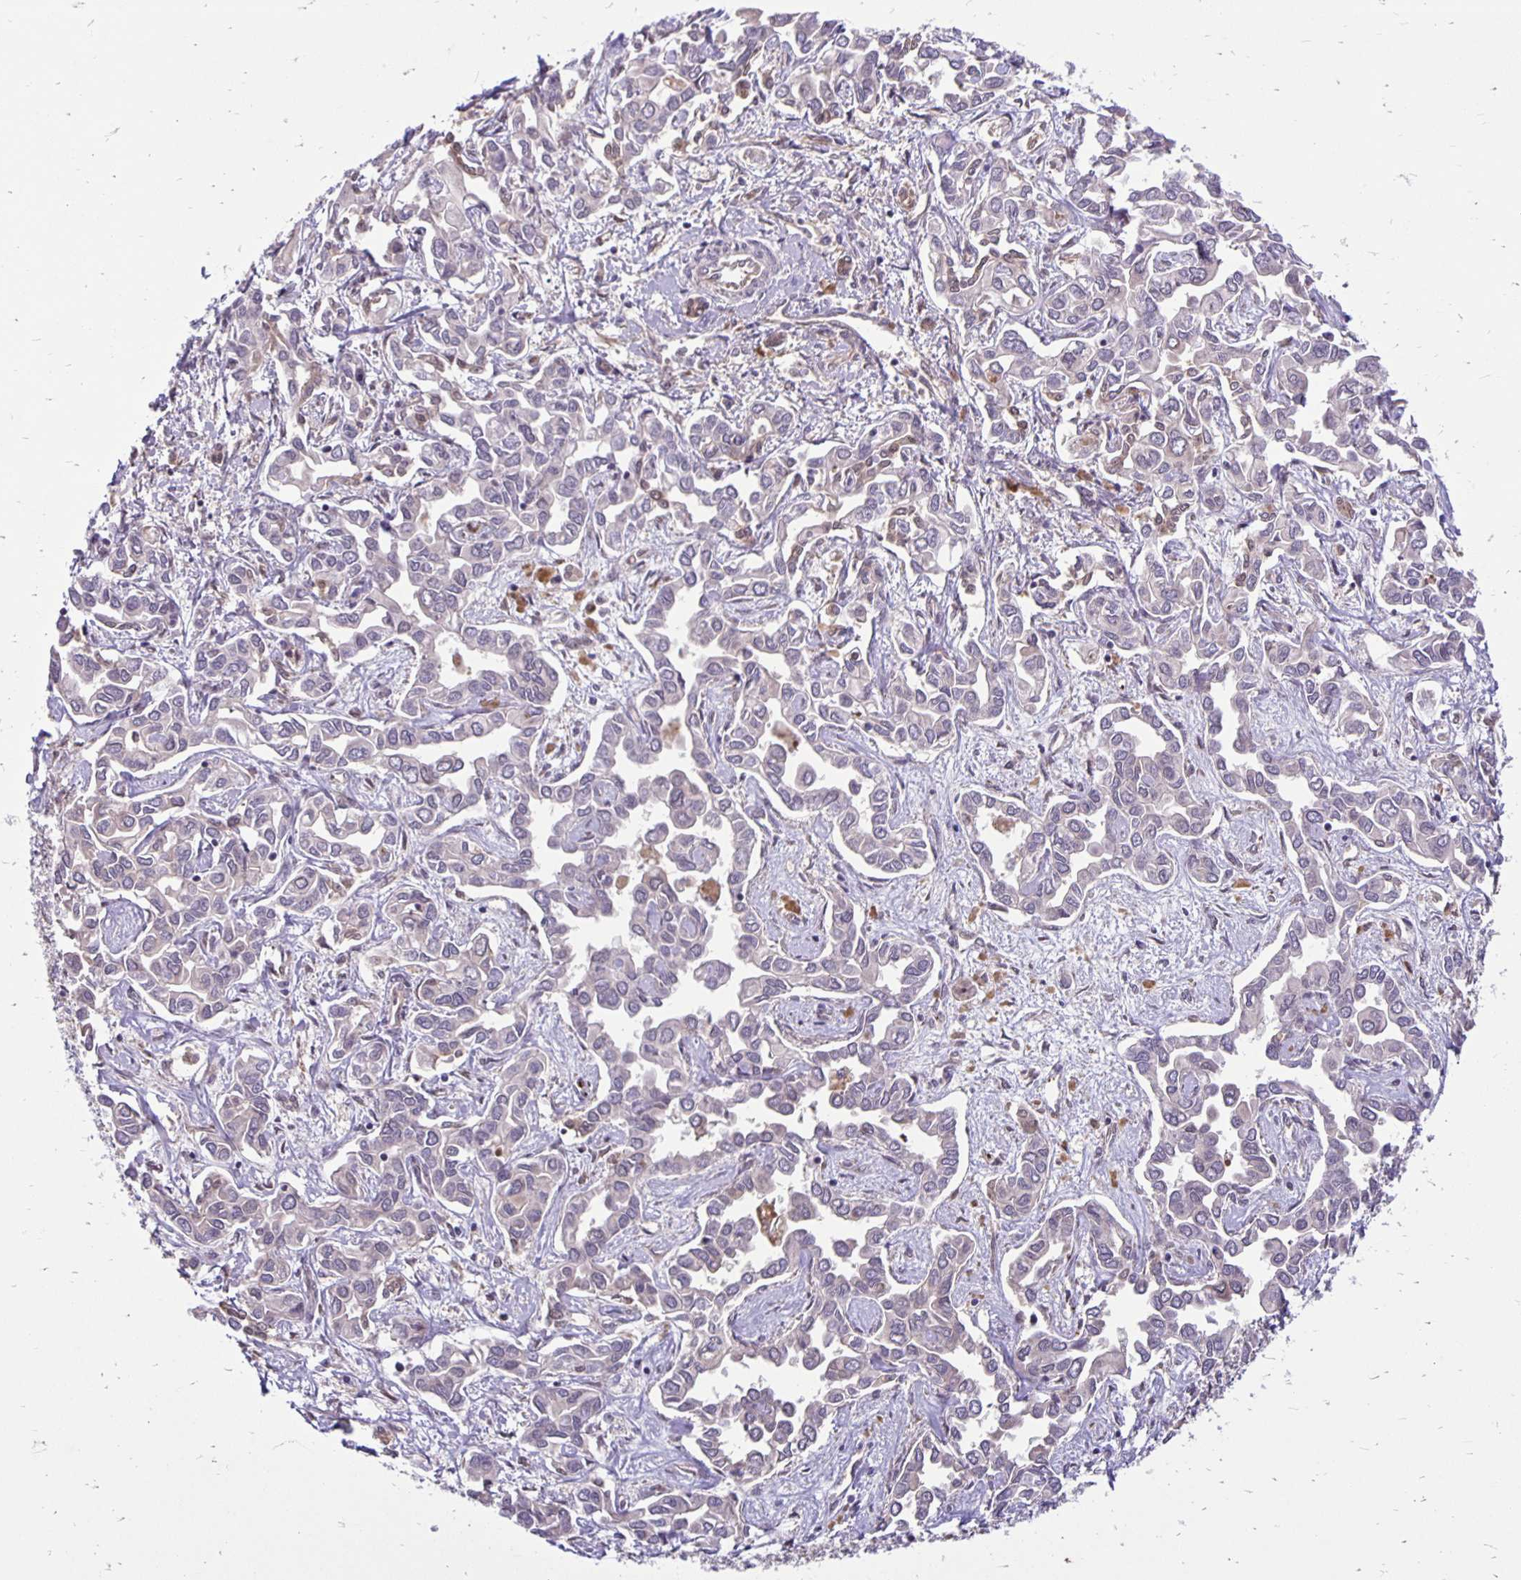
{"staining": {"intensity": "negative", "quantity": "none", "location": "none"}, "tissue": "liver cancer", "cell_type": "Tumor cells", "image_type": "cancer", "snomed": [{"axis": "morphology", "description": "Cholangiocarcinoma"}, {"axis": "topography", "description": "Liver"}], "caption": "The histopathology image shows no staining of tumor cells in cholangiocarcinoma (liver).", "gene": "TAX1BP3", "patient": {"sex": "female", "age": 64}}